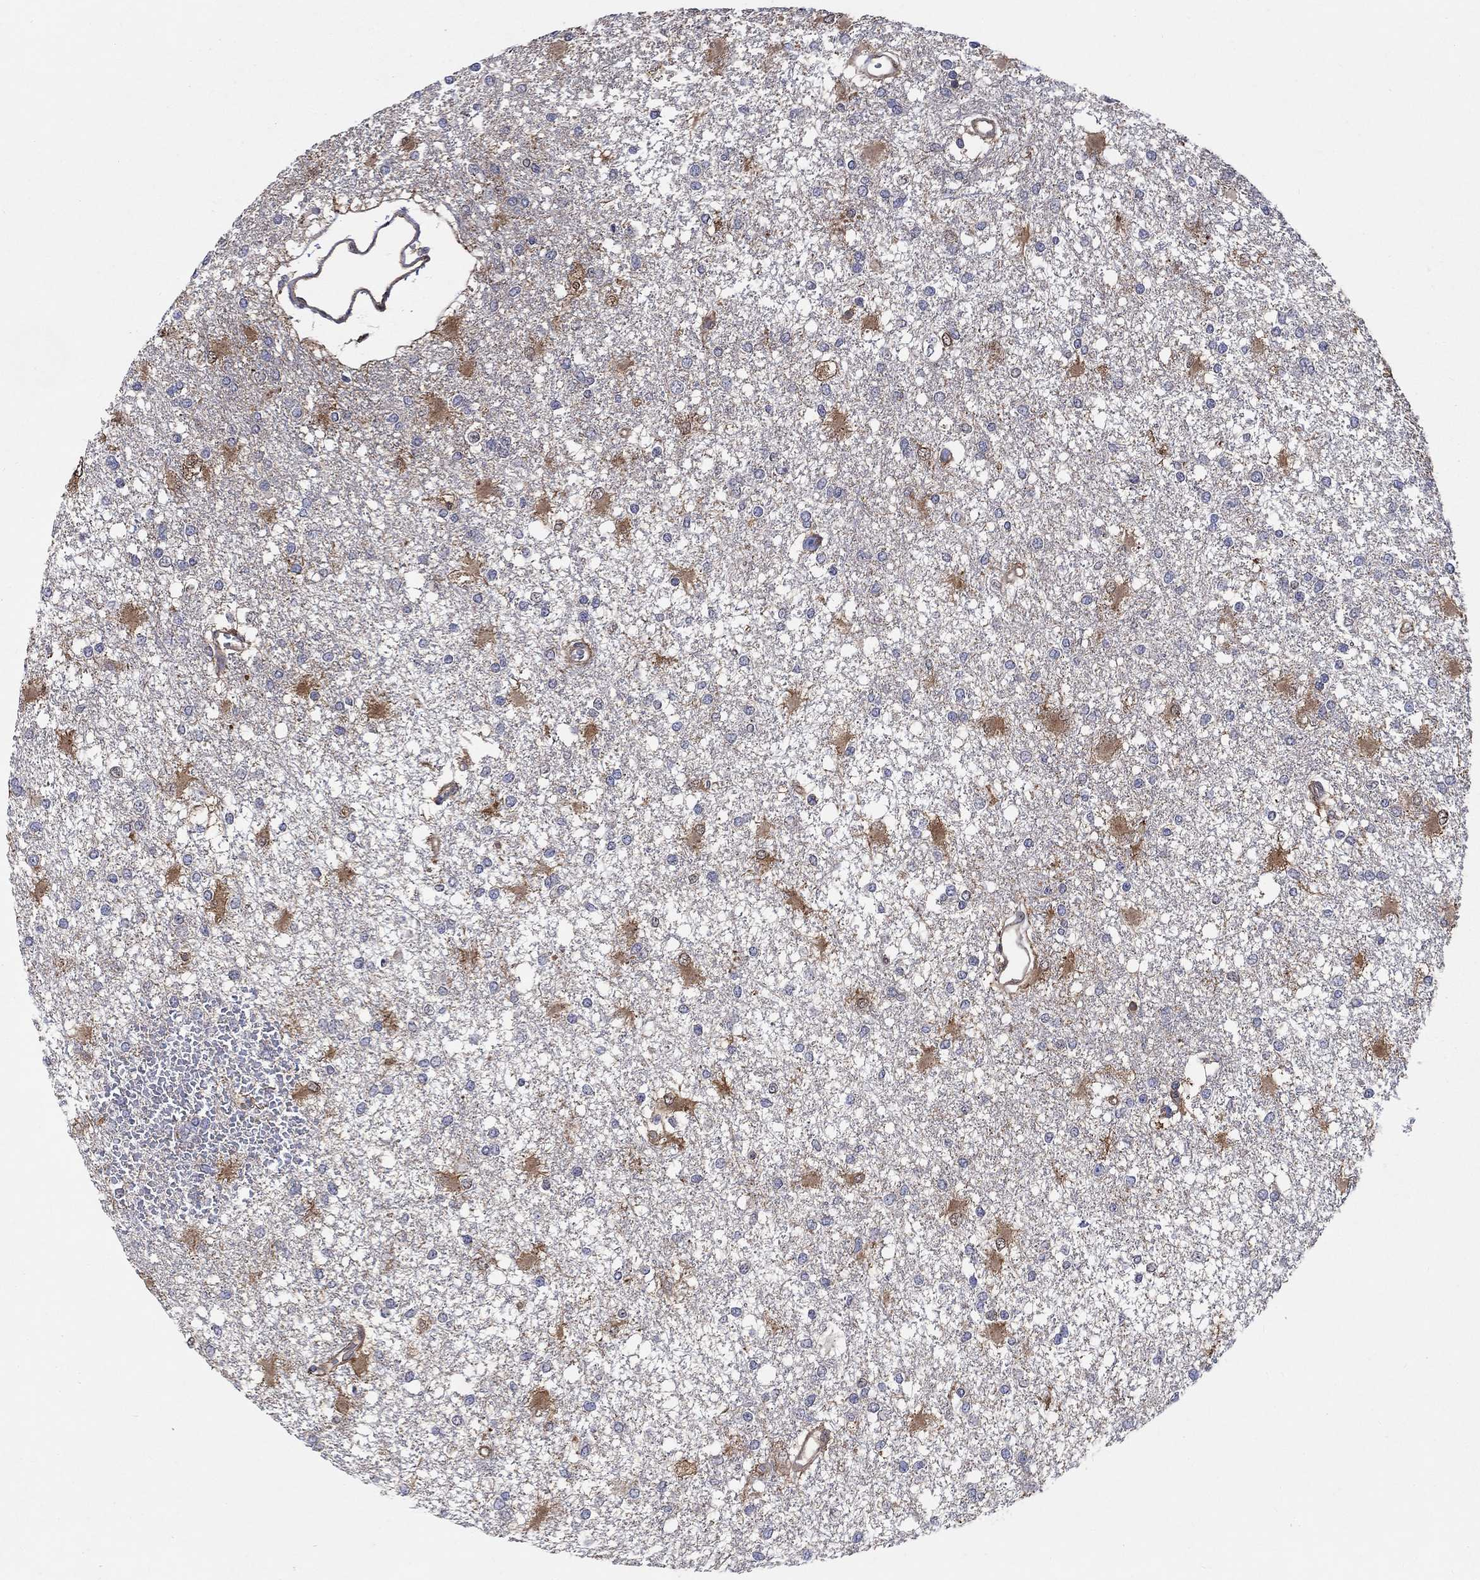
{"staining": {"intensity": "negative", "quantity": "none", "location": "none"}, "tissue": "glioma", "cell_type": "Tumor cells", "image_type": "cancer", "snomed": [{"axis": "morphology", "description": "Glioma, malignant, High grade"}, {"axis": "topography", "description": "Cerebral cortex"}], "caption": "A photomicrograph of glioma stained for a protein shows no brown staining in tumor cells. (Stains: DAB immunohistochemistry (IHC) with hematoxylin counter stain, Microscopy: brightfield microscopy at high magnification).", "gene": "AGFG2", "patient": {"sex": "male", "age": 79}}